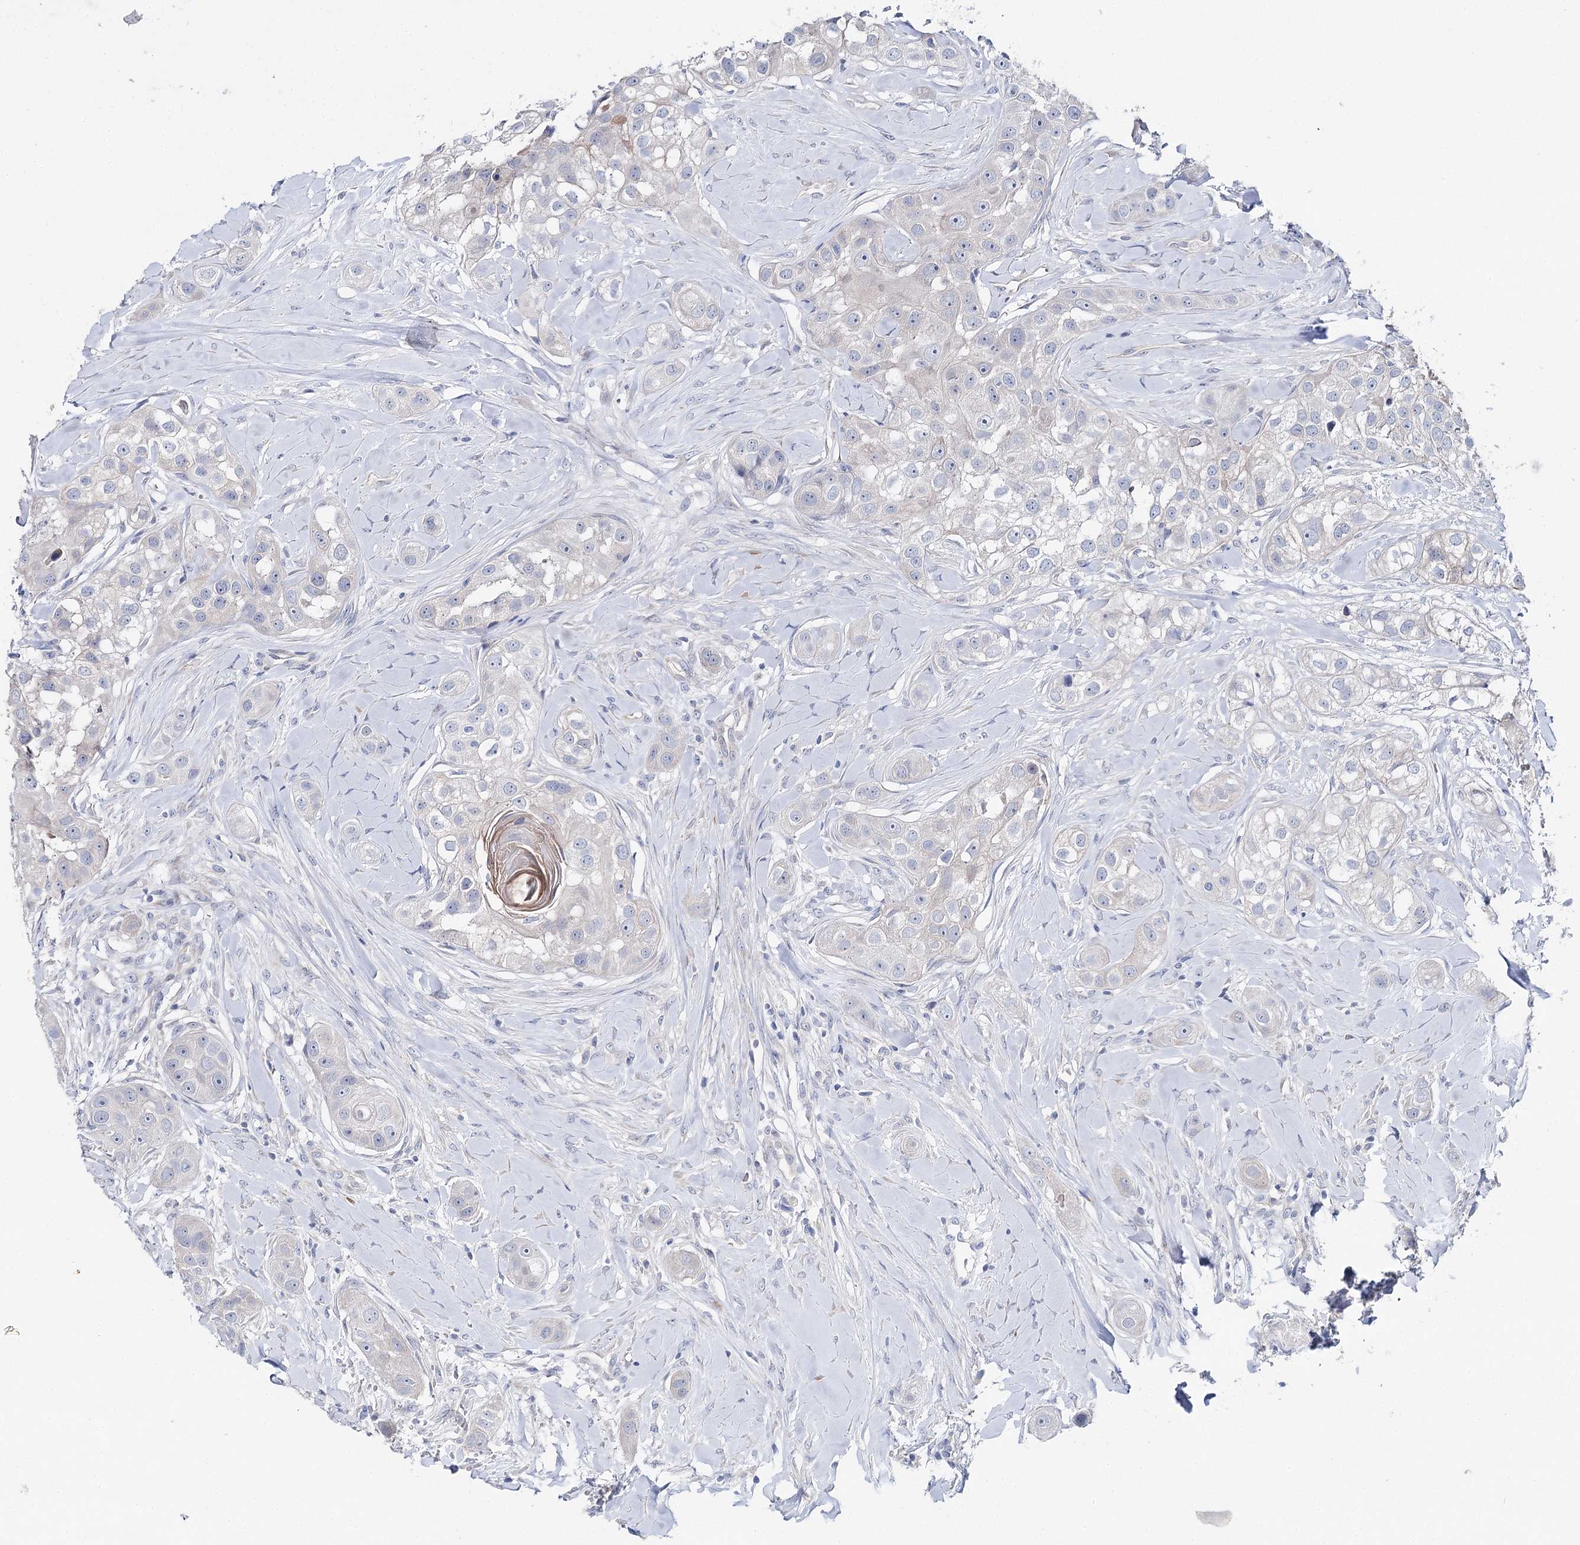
{"staining": {"intensity": "negative", "quantity": "none", "location": "none"}, "tissue": "head and neck cancer", "cell_type": "Tumor cells", "image_type": "cancer", "snomed": [{"axis": "morphology", "description": "Normal tissue, NOS"}, {"axis": "morphology", "description": "Squamous cell carcinoma, NOS"}, {"axis": "topography", "description": "Skeletal muscle"}, {"axis": "topography", "description": "Head-Neck"}], "caption": "Squamous cell carcinoma (head and neck) stained for a protein using IHC displays no staining tumor cells.", "gene": "LRRC14B", "patient": {"sex": "male", "age": 51}}